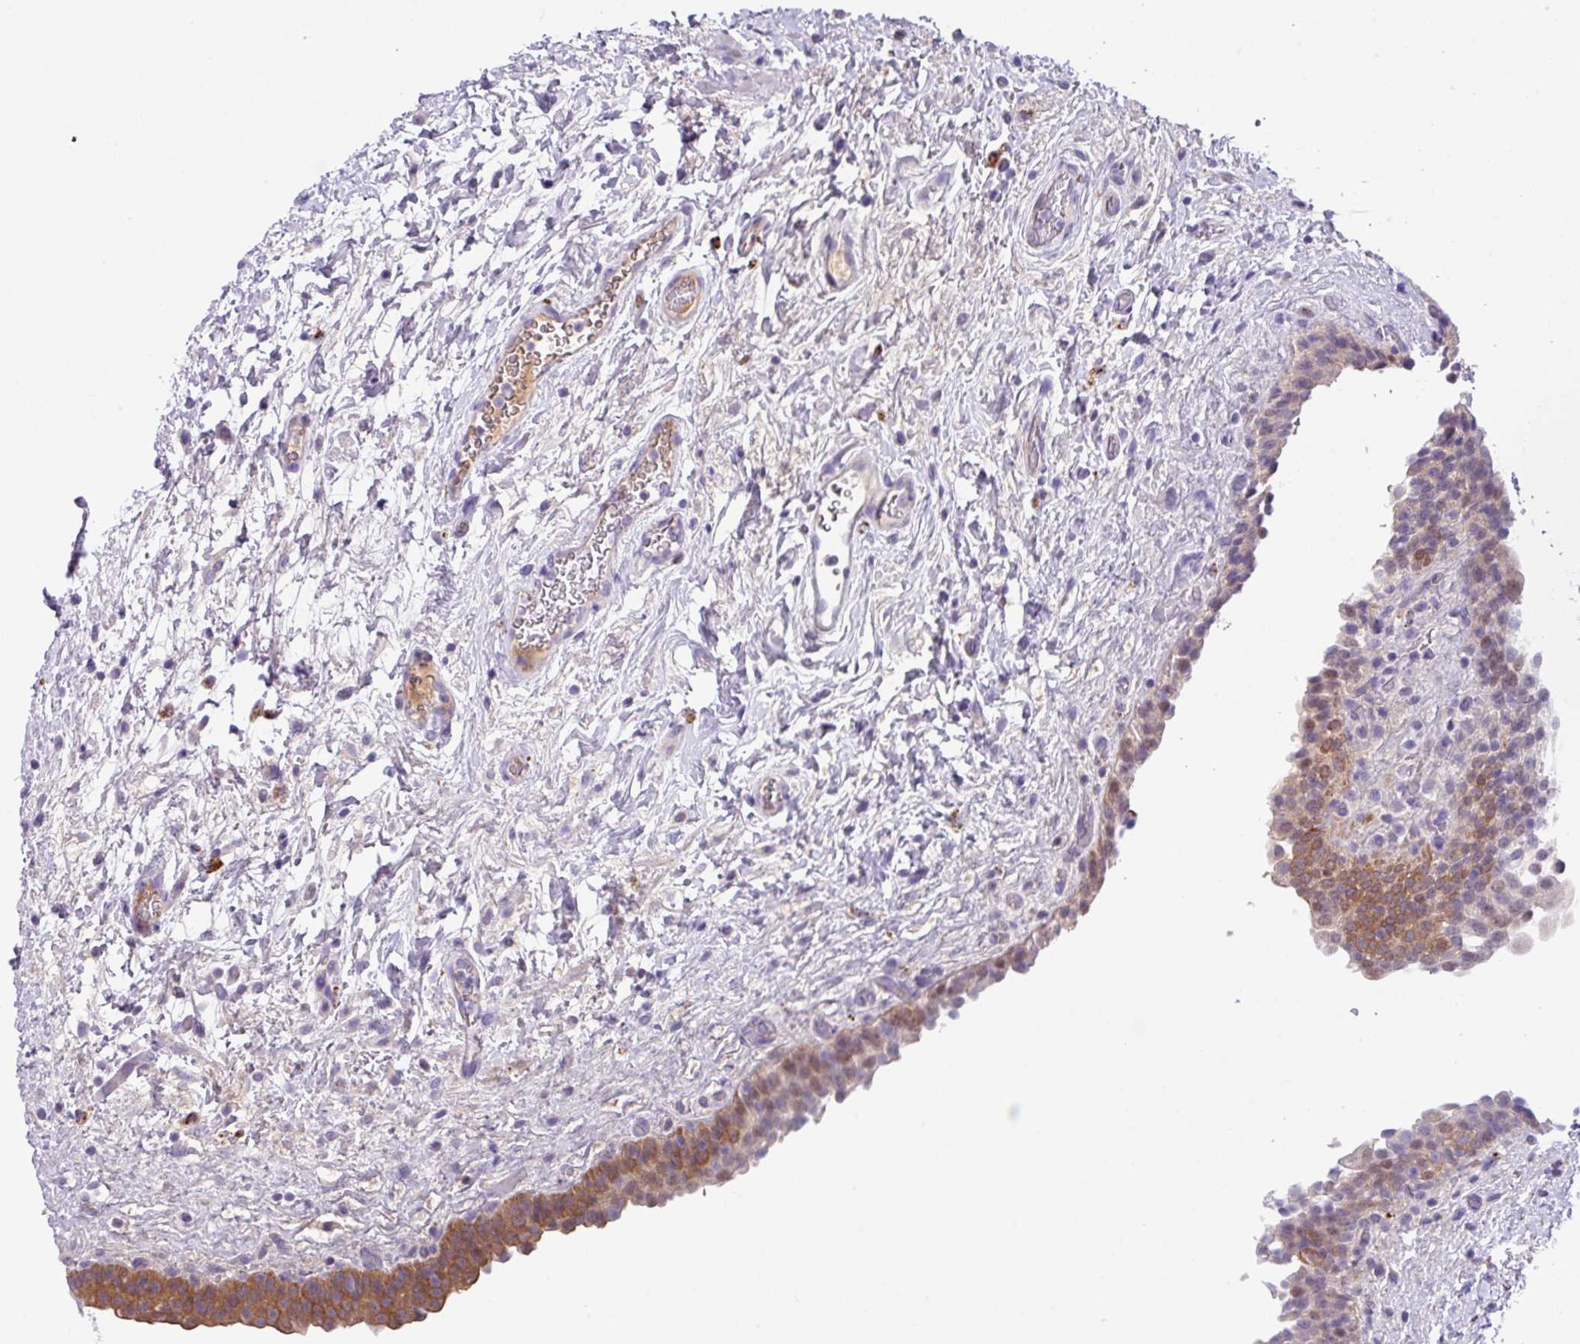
{"staining": {"intensity": "moderate", "quantity": ">75%", "location": "cytoplasmic/membranous"}, "tissue": "urinary bladder", "cell_type": "Urothelial cells", "image_type": "normal", "snomed": [{"axis": "morphology", "description": "Normal tissue, NOS"}, {"axis": "topography", "description": "Urinary bladder"}], "caption": "Urothelial cells reveal medium levels of moderate cytoplasmic/membranous expression in approximately >75% of cells in unremarkable human urinary bladder. Nuclei are stained in blue.", "gene": "DNAL1", "patient": {"sex": "male", "age": 69}}